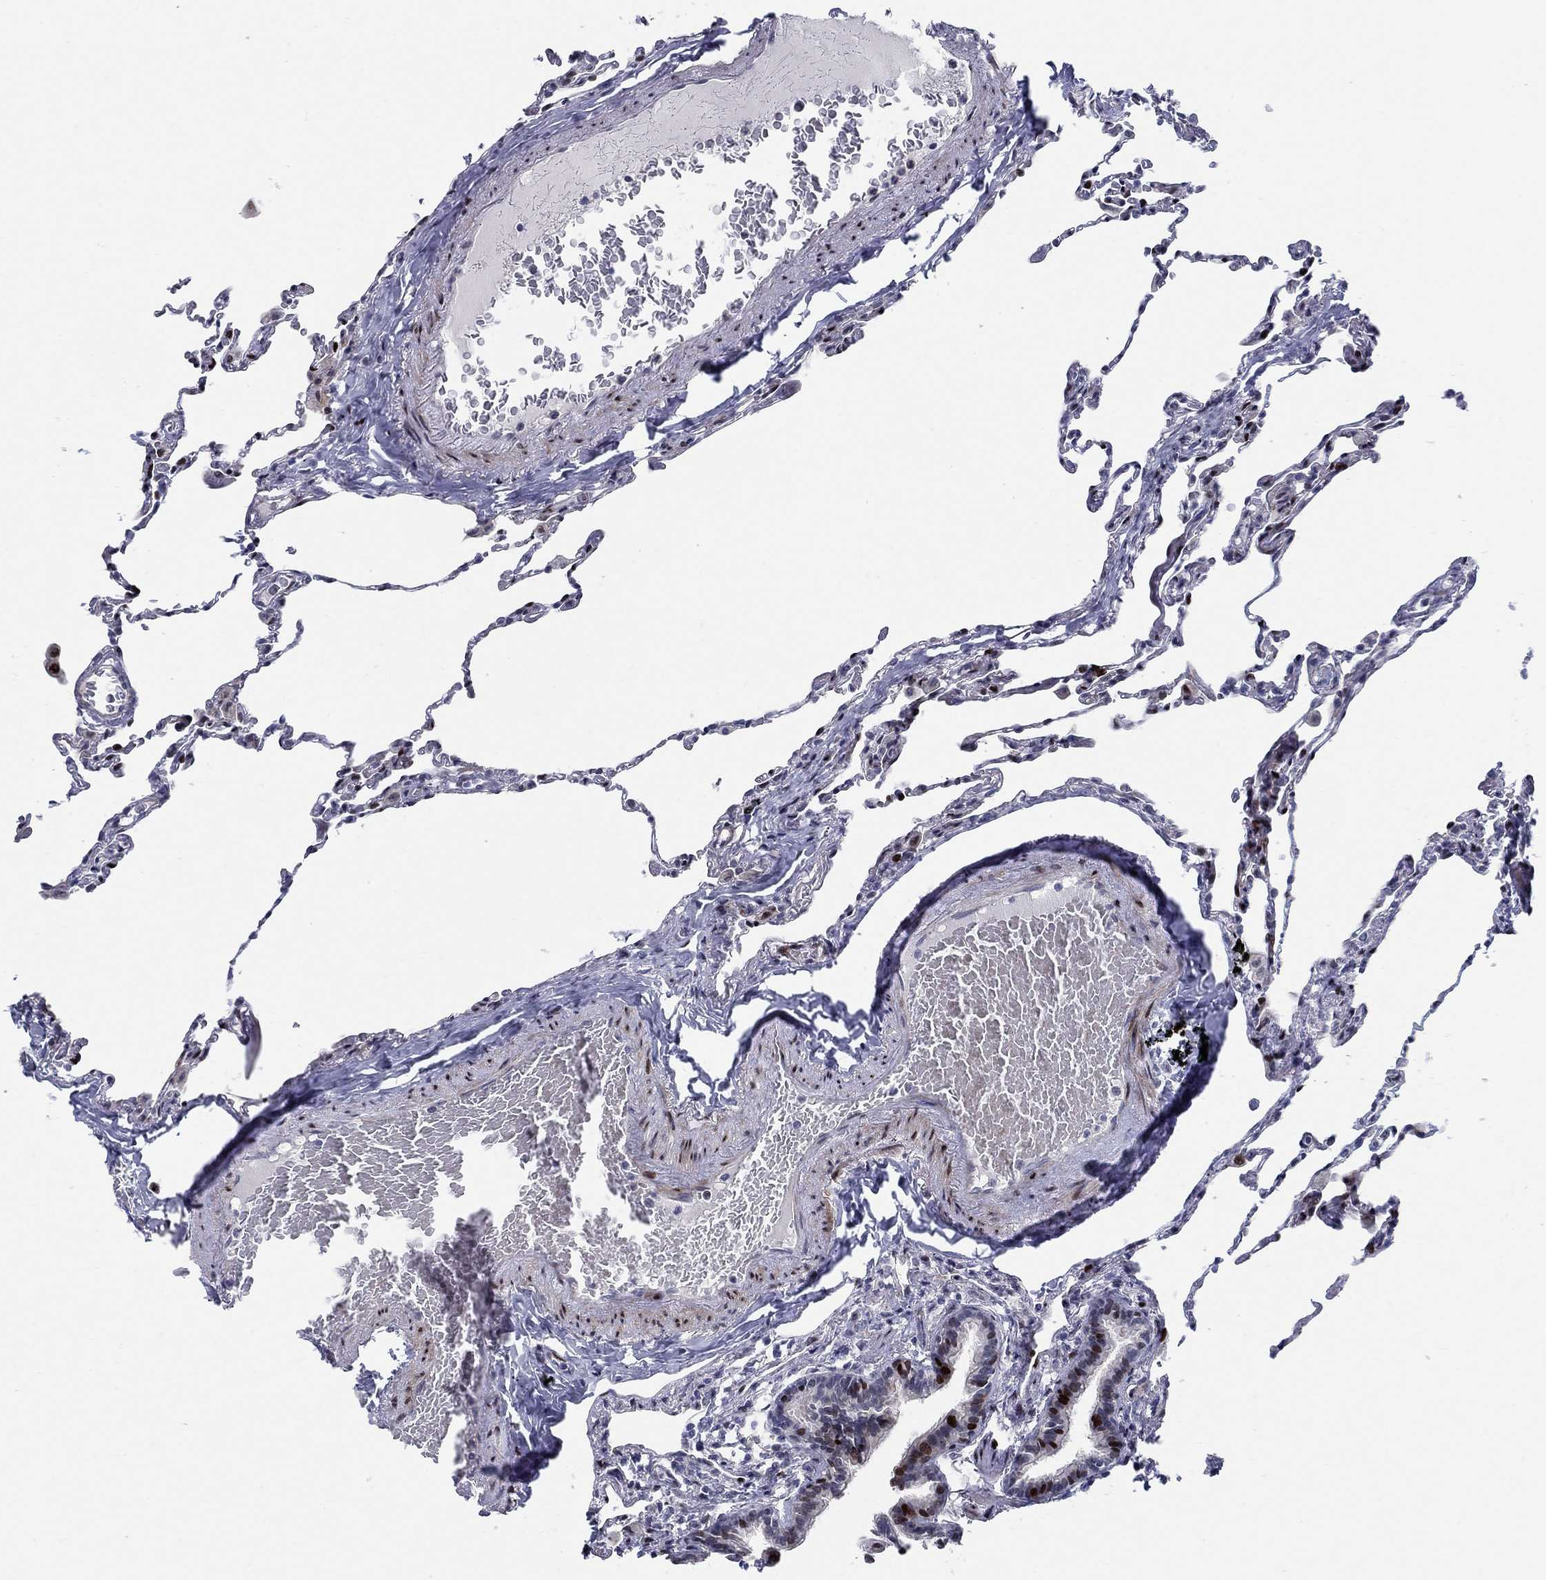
{"staining": {"intensity": "strong", "quantity": "<25%", "location": "nuclear"}, "tissue": "lung", "cell_type": "Alveolar cells", "image_type": "normal", "snomed": [{"axis": "morphology", "description": "Normal tissue, NOS"}, {"axis": "topography", "description": "Lung"}], "caption": "Lung stained for a protein (brown) exhibits strong nuclear positive expression in about <25% of alveolar cells.", "gene": "RAPGEF5", "patient": {"sex": "female", "age": 57}}